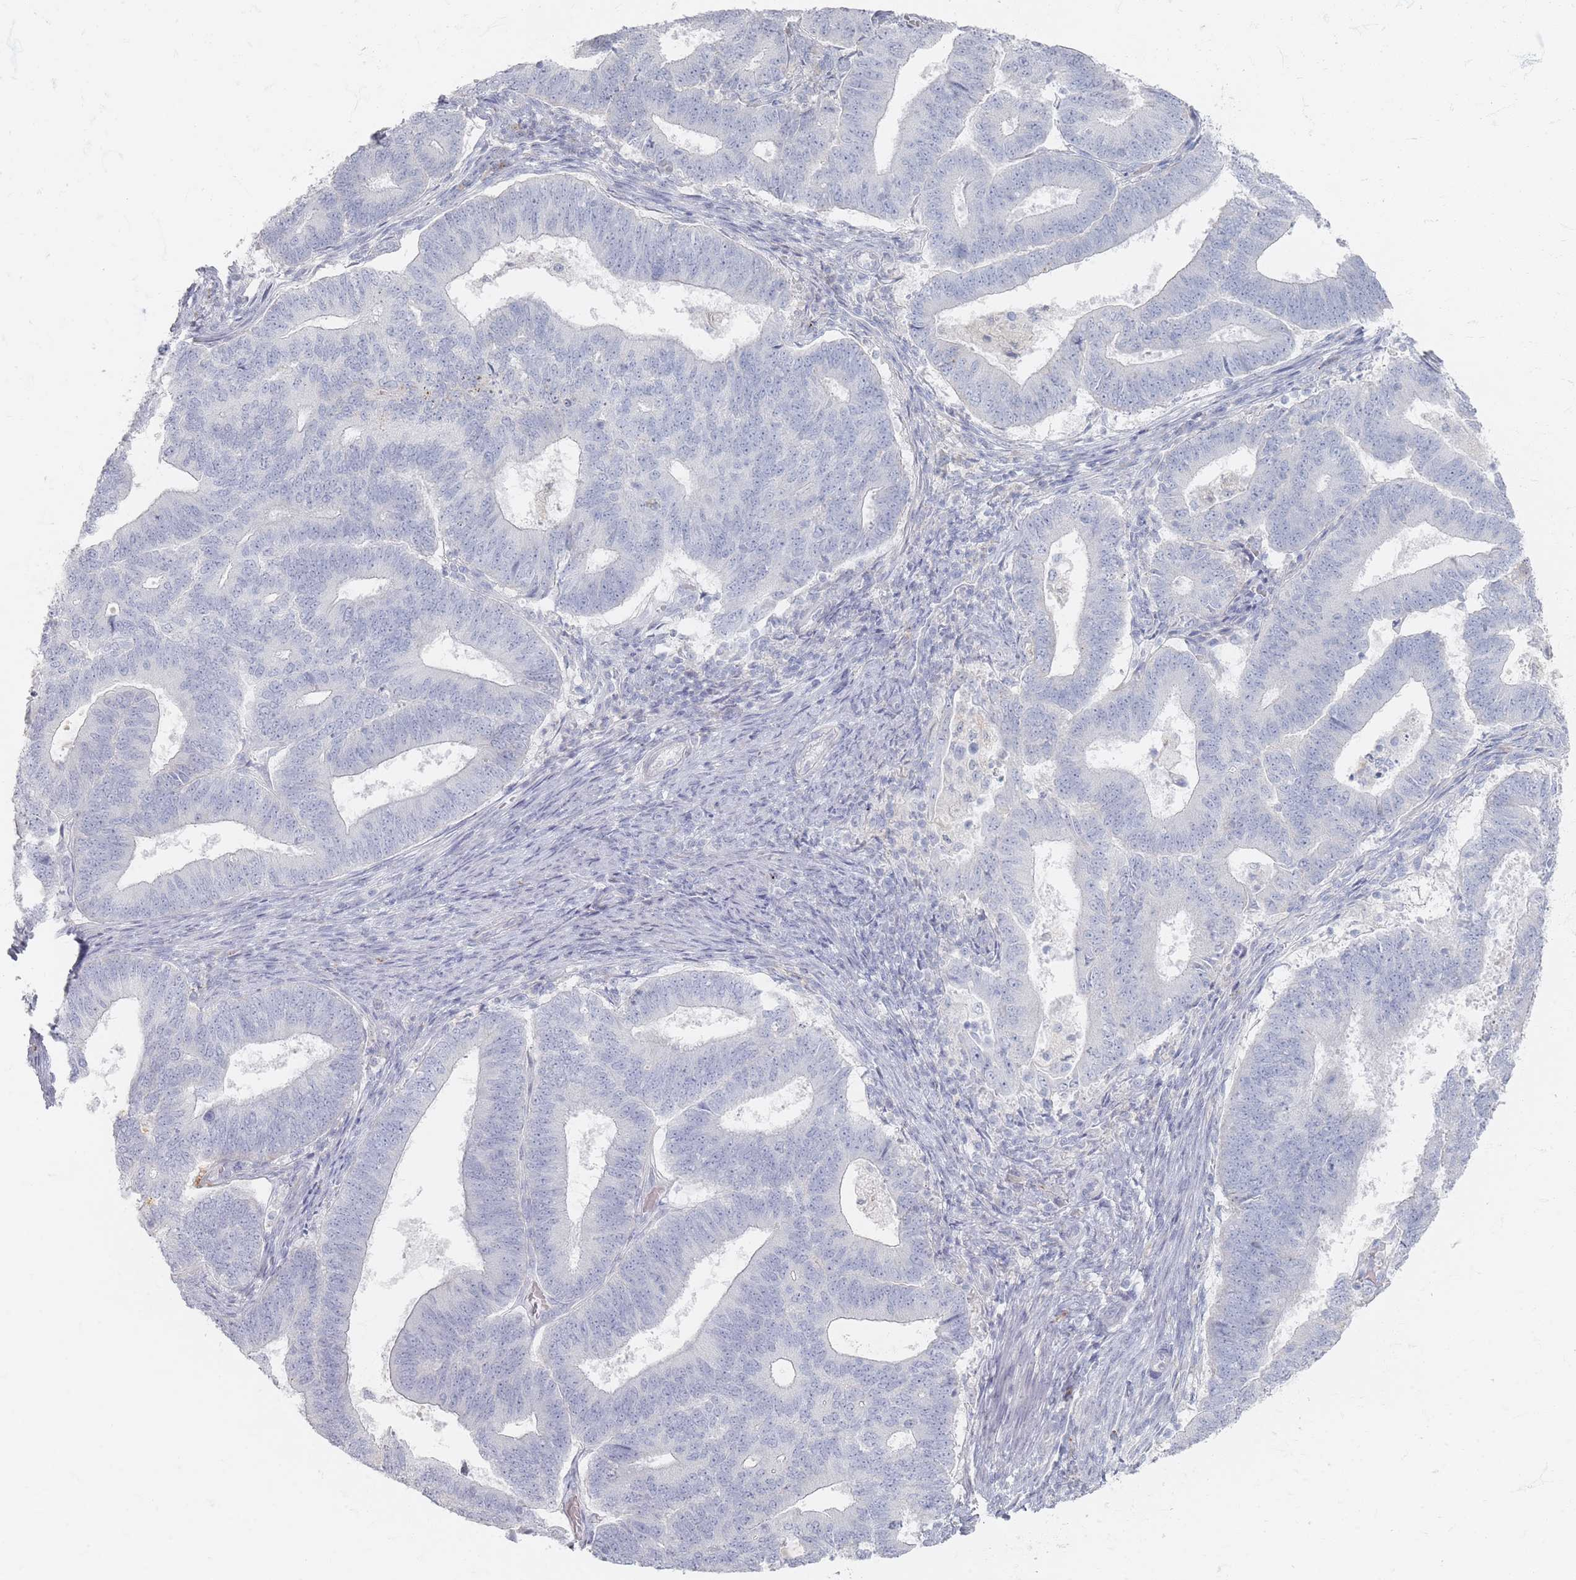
{"staining": {"intensity": "negative", "quantity": "none", "location": "none"}, "tissue": "endometrial cancer", "cell_type": "Tumor cells", "image_type": "cancer", "snomed": [{"axis": "morphology", "description": "Adenocarcinoma, NOS"}, {"axis": "topography", "description": "Endometrium"}], "caption": "There is no significant positivity in tumor cells of endometrial cancer.", "gene": "SLC2A11", "patient": {"sex": "female", "age": 70}}